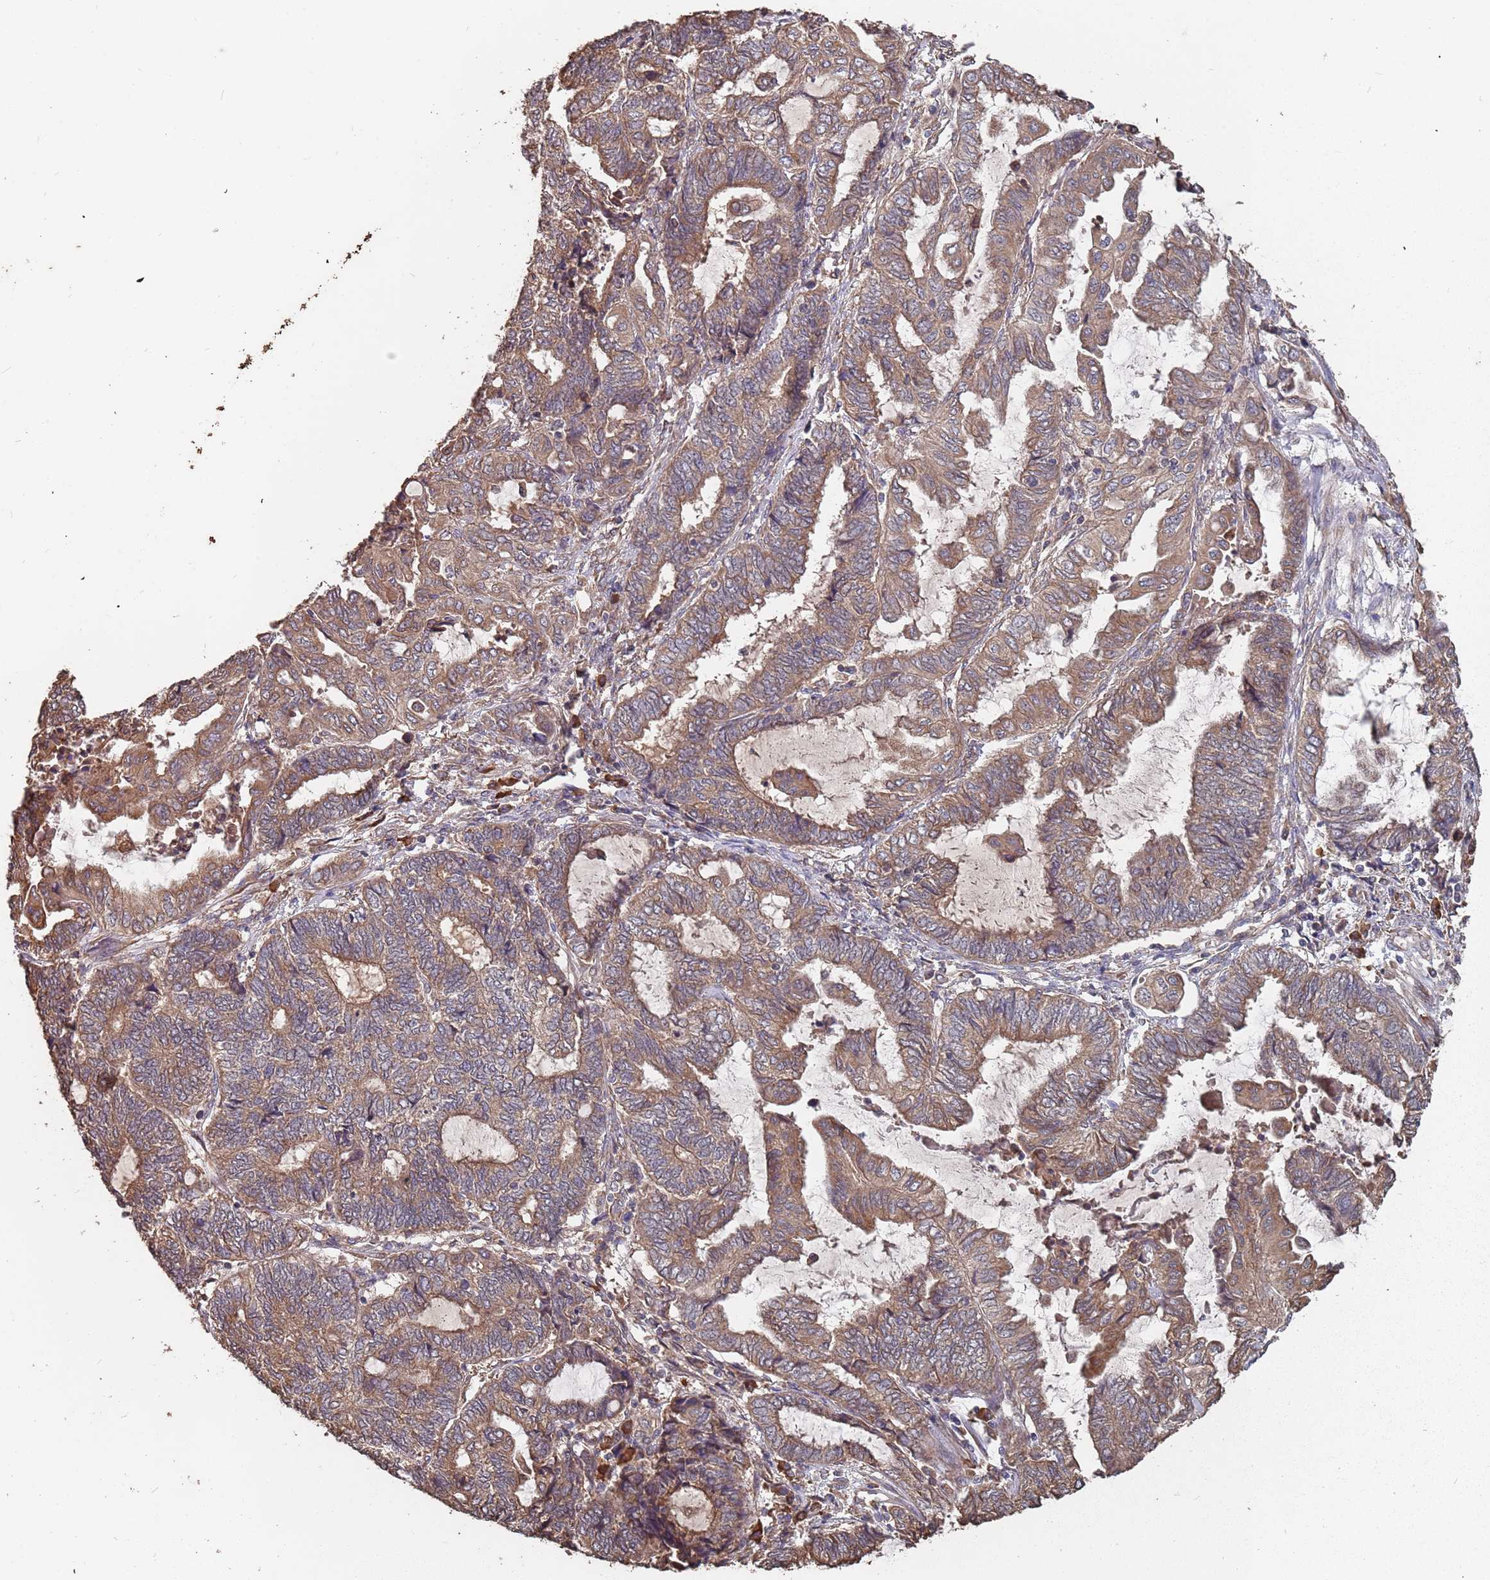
{"staining": {"intensity": "moderate", "quantity": ">75%", "location": "cytoplasmic/membranous"}, "tissue": "endometrial cancer", "cell_type": "Tumor cells", "image_type": "cancer", "snomed": [{"axis": "morphology", "description": "Adenocarcinoma, NOS"}, {"axis": "topography", "description": "Uterus"}, {"axis": "topography", "description": "Endometrium"}], "caption": "Approximately >75% of tumor cells in adenocarcinoma (endometrial) demonstrate moderate cytoplasmic/membranous protein positivity as visualized by brown immunohistochemical staining.", "gene": "ATG5", "patient": {"sex": "female", "age": 70}}